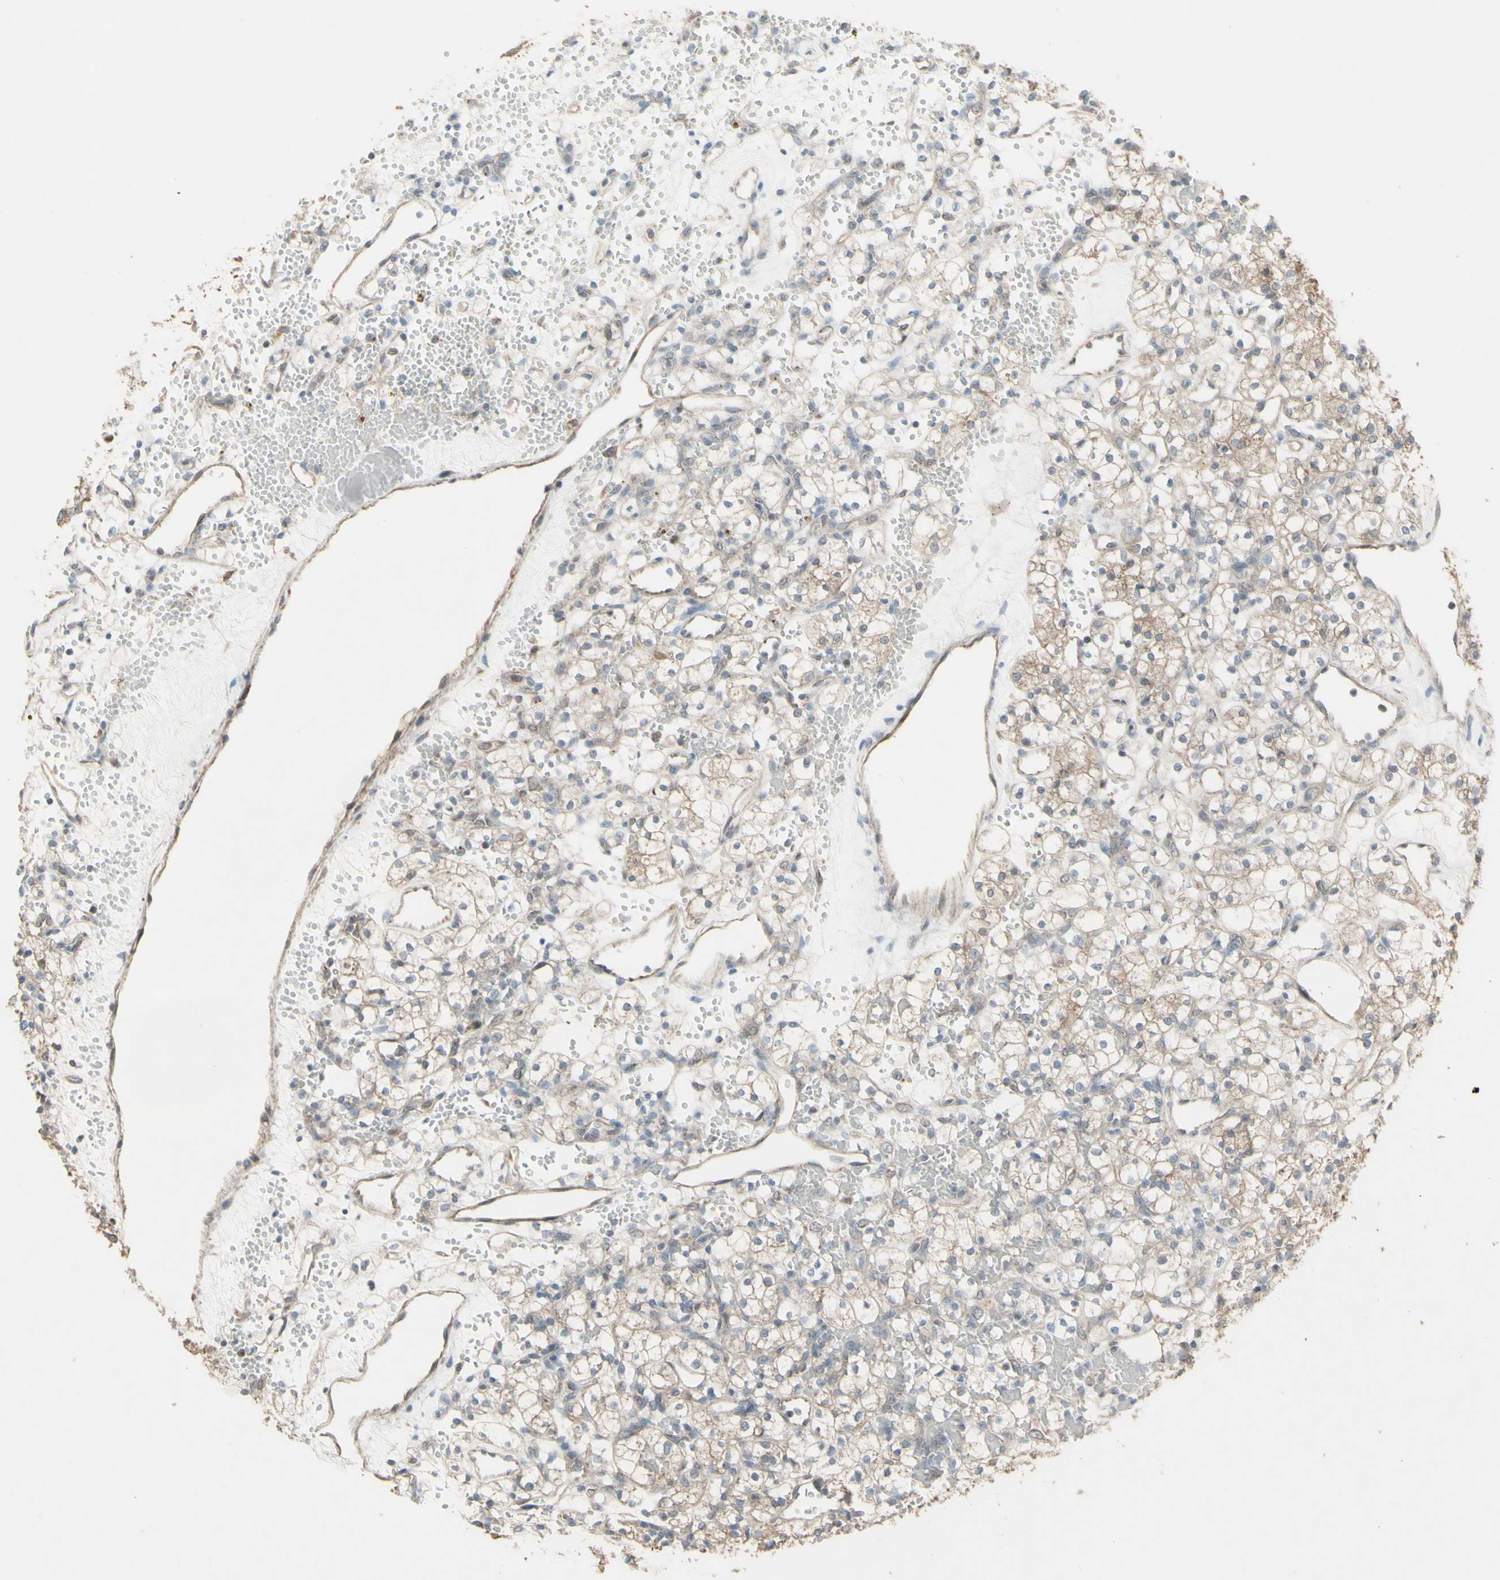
{"staining": {"intensity": "weak", "quantity": ">75%", "location": "cytoplasmic/membranous"}, "tissue": "renal cancer", "cell_type": "Tumor cells", "image_type": "cancer", "snomed": [{"axis": "morphology", "description": "Adenocarcinoma, NOS"}, {"axis": "topography", "description": "Kidney"}], "caption": "Renal cancer (adenocarcinoma) stained with a brown dye demonstrates weak cytoplasmic/membranous positive expression in approximately >75% of tumor cells.", "gene": "FXYD3", "patient": {"sex": "female", "age": 60}}